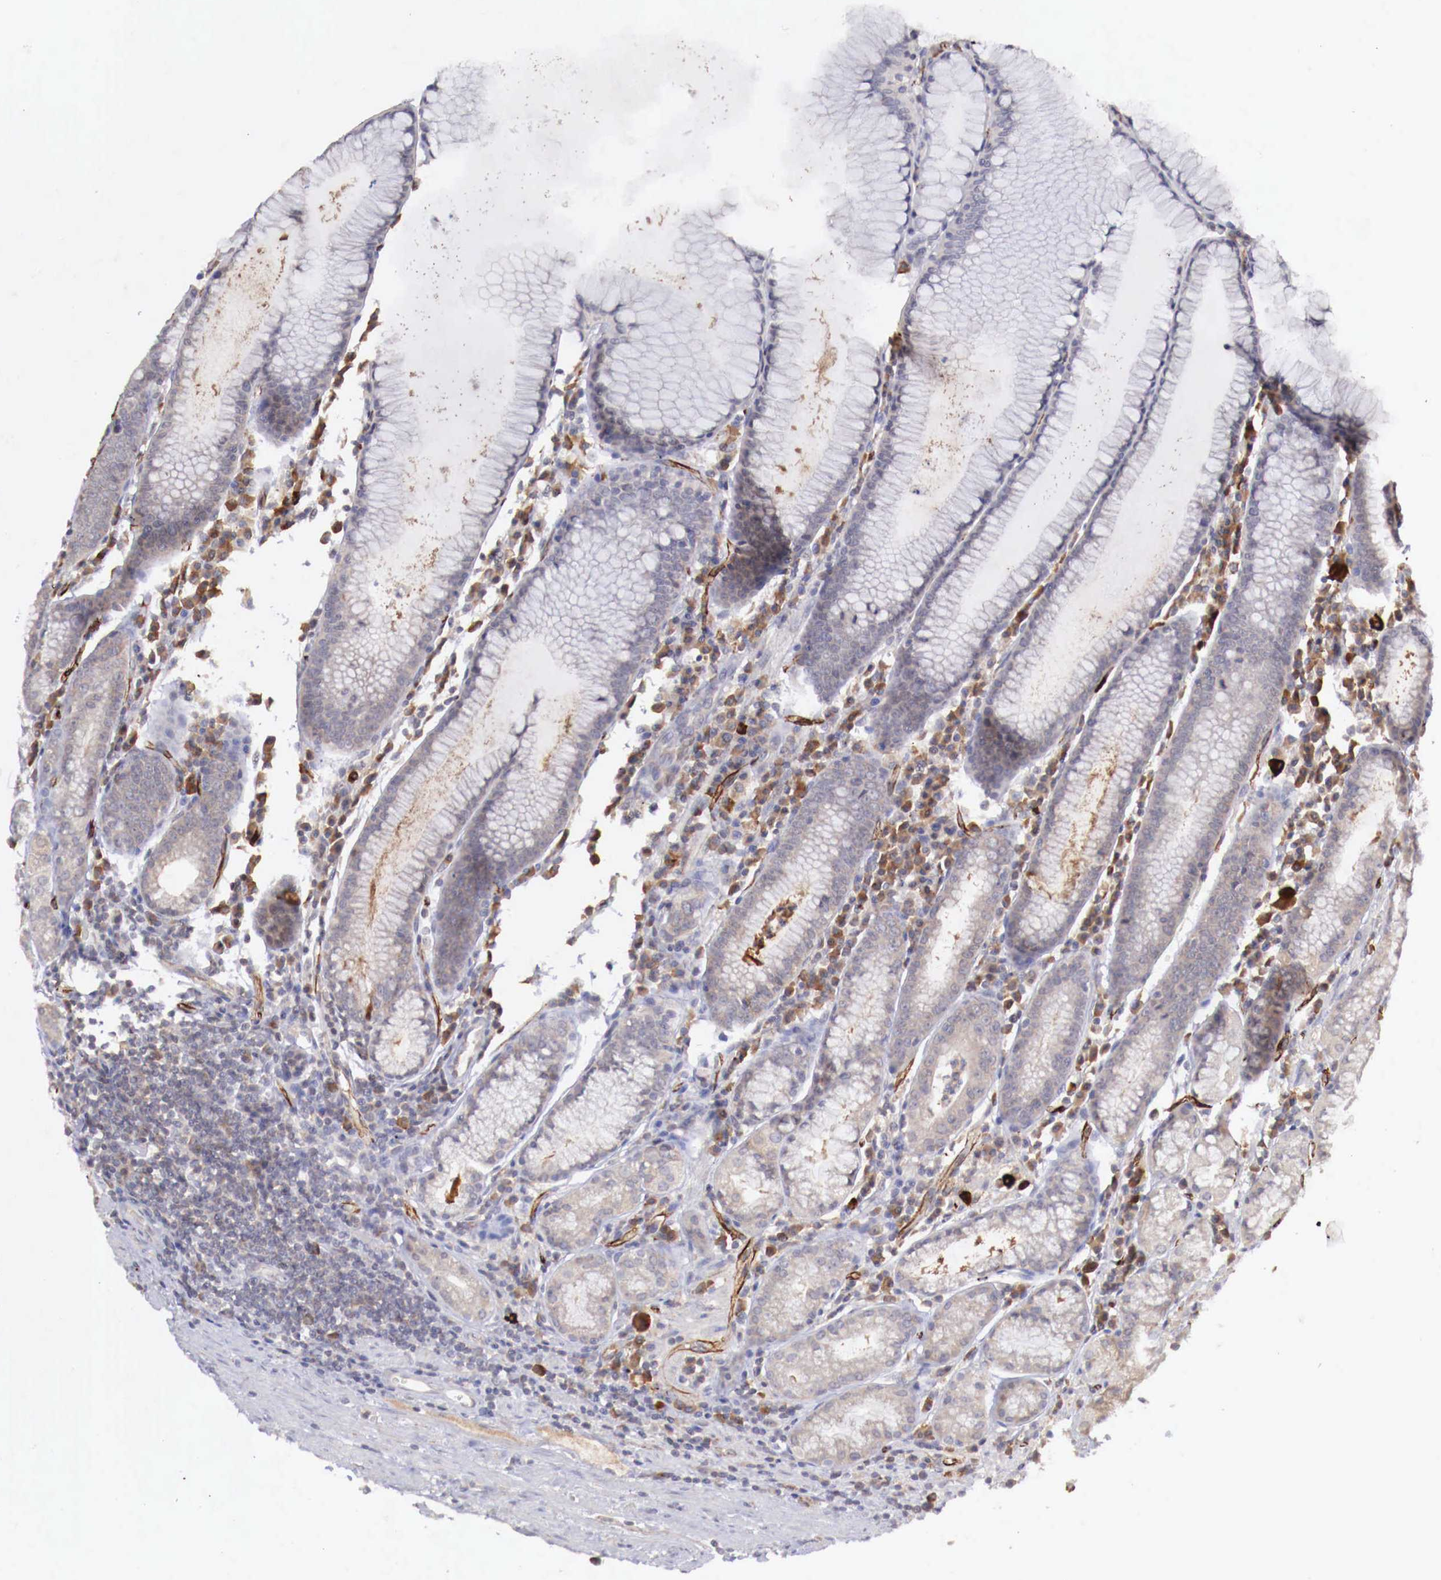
{"staining": {"intensity": "negative", "quantity": "none", "location": "none"}, "tissue": "stomach", "cell_type": "Glandular cells", "image_type": "normal", "snomed": [{"axis": "morphology", "description": "Normal tissue, NOS"}, {"axis": "topography", "description": "Stomach, lower"}], "caption": "Photomicrograph shows no significant protein expression in glandular cells of normal stomach. (DAB immunohistochemistry (IHC) visualized using brightfield microscopy, high magnification).", "gene": "WT1", "patient": {"sex": "female", "age": 43}}